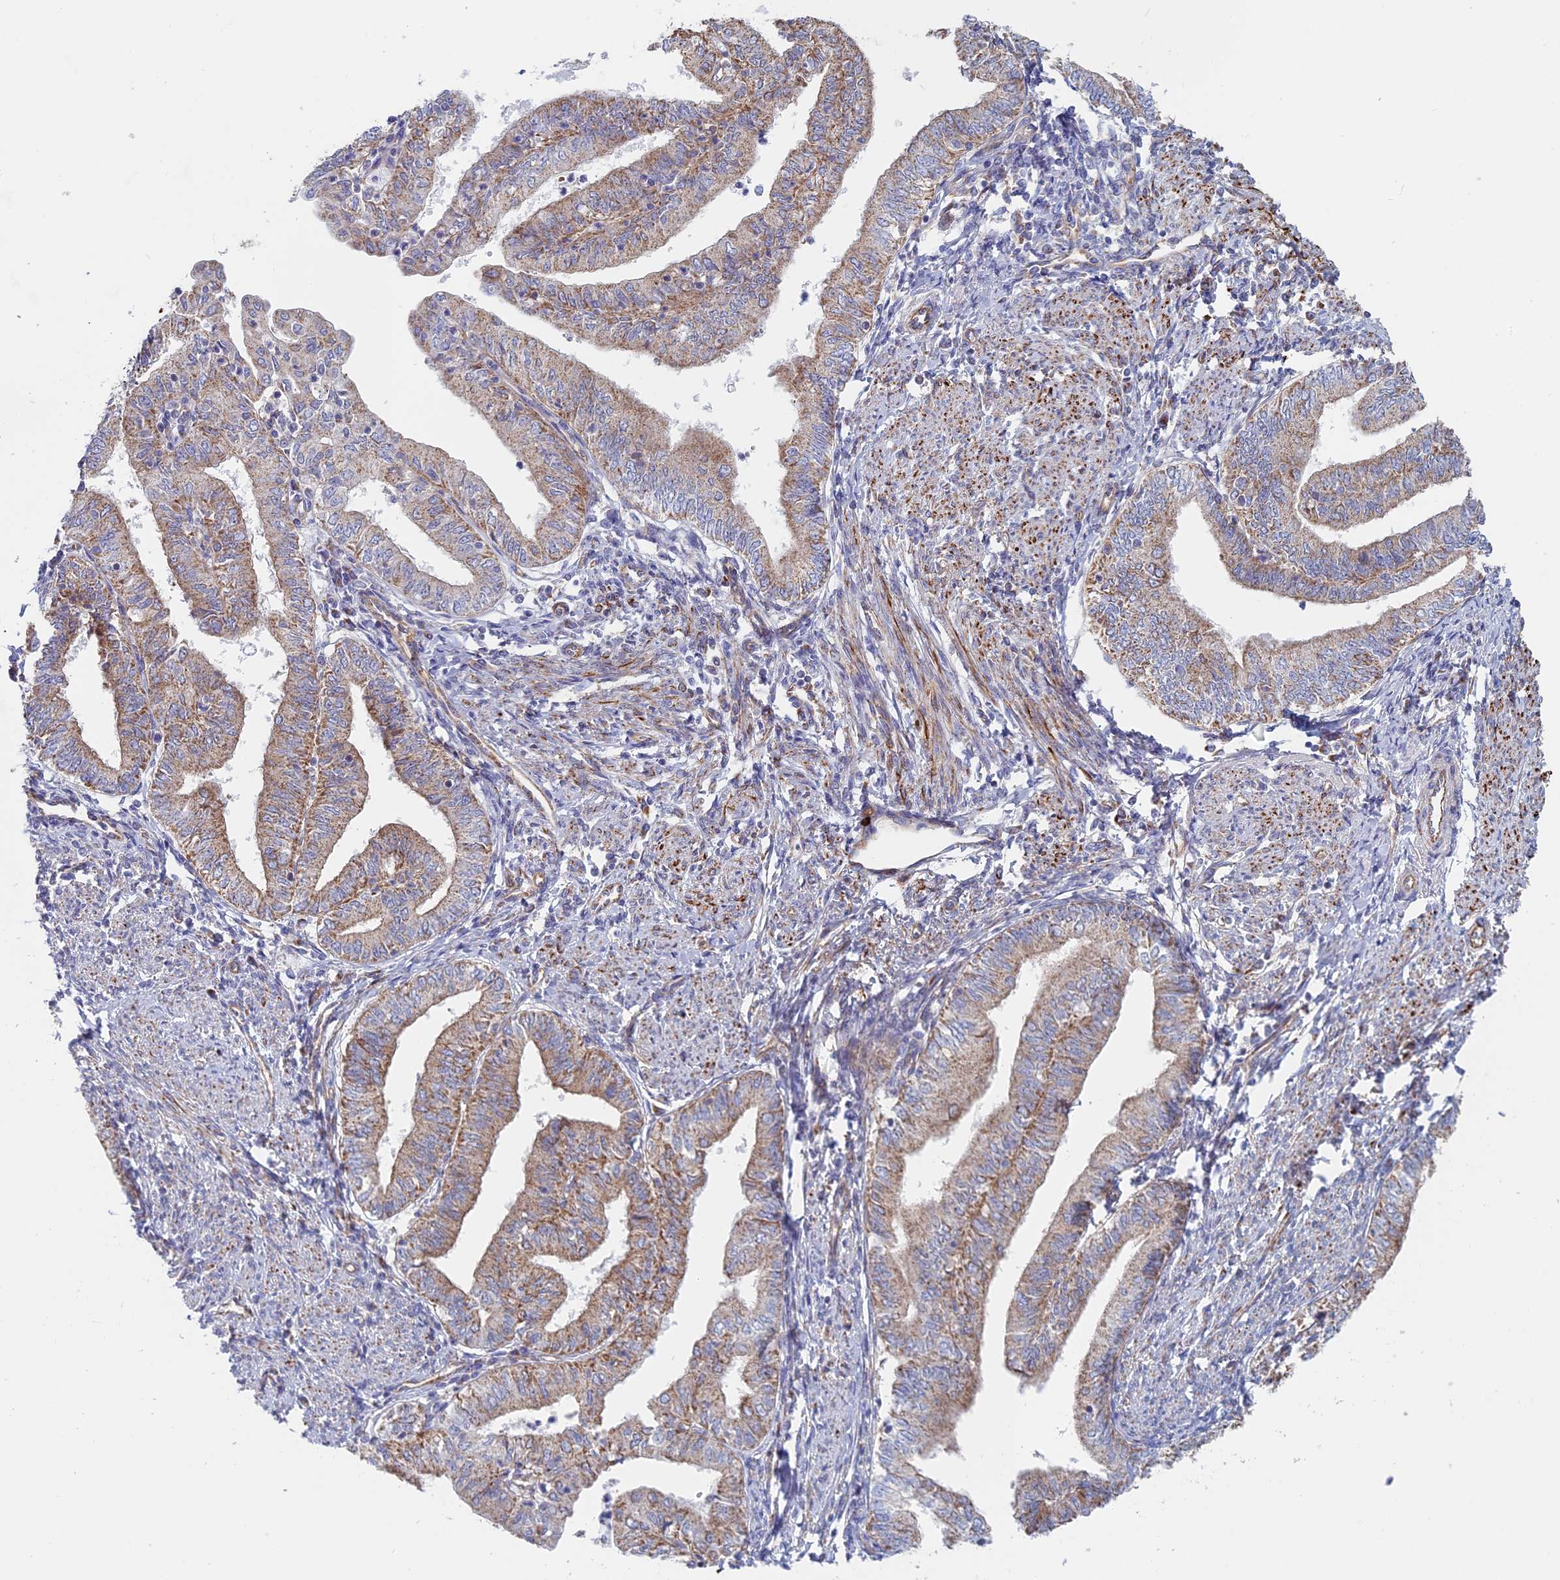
{"staining": {"intensity": "weak", "quantity": "25%-75%", "location": "cytoplasmic/membranous"}, "tissue": "endometrial cancer", "cell_type": "Tumor cells", "image_type": "cancer", "snomed": [{"axis": "morphology", "description": "Adenocarcinoma, NOS"}, {"axis": "topography", "description": "Endometrium"}], "caption": "Adenocarcinoma (endometrial) stained for a protein reveals weak cytoplasmic/membranous positivity in tumor cells.", "gene": "DDA1", "patient": {"sex": "female", "age": 66}}